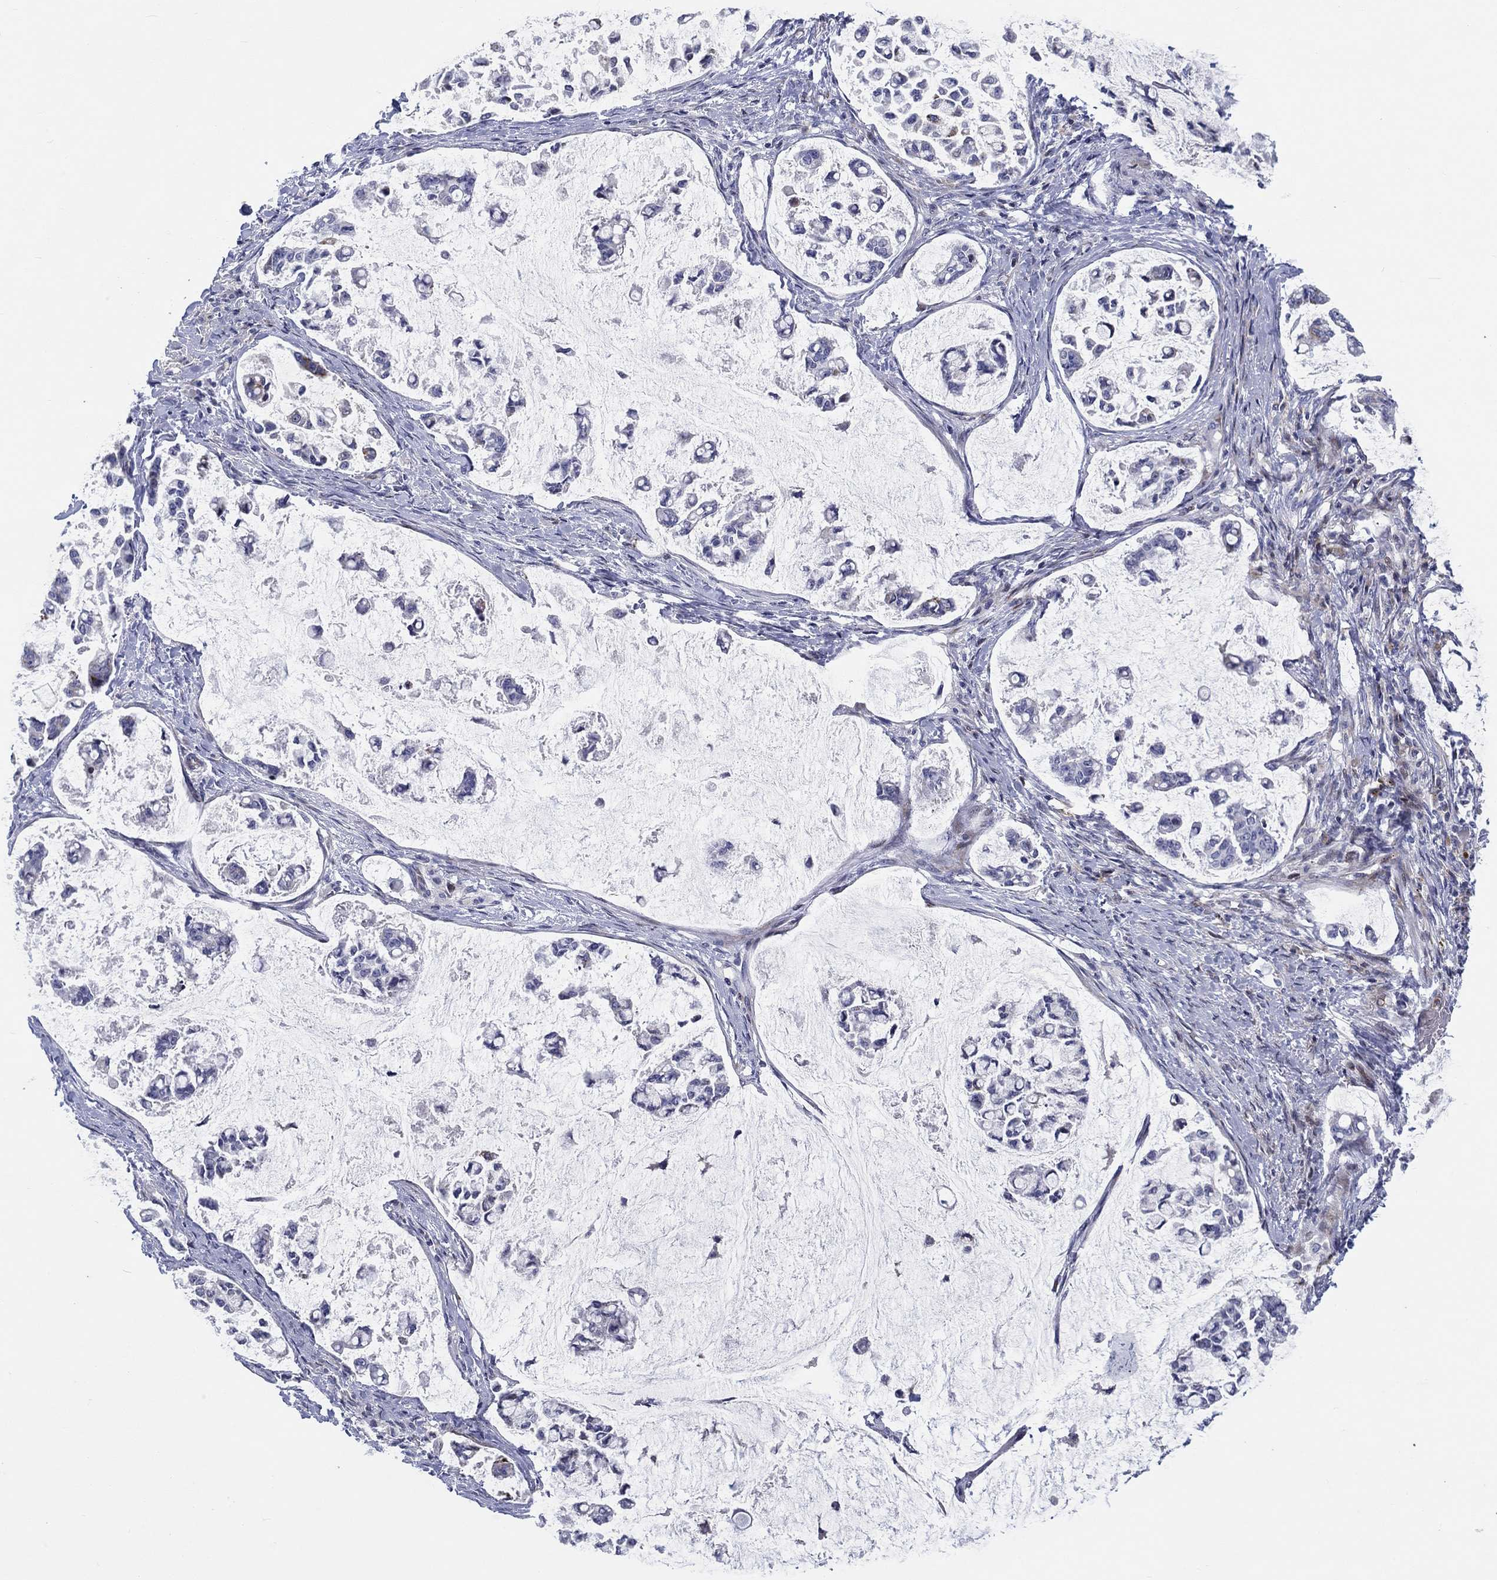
{"staining": {"intensity": "negative", "quantity": "none", "location": "none"}, "tissue": "stomach cancer", "cell_type": "Tumor cells", "image_type": "cancer", "snomed": [{"axis": "morphology", "description": "Adenocarcinoma, NOS"}, {"axis": "topography", "description": "Stomach"}], "caption": "High magnification brightfield microscopy of stomach adenocarcinoma stained with DAB (3,3'-diaminobenzidine) (brown) and counterstained with hematoxylin (blue): tumor cells show no significant expression.", "gene": "ARHGAP36", "patient": {"sex": "male", "age": 82}}